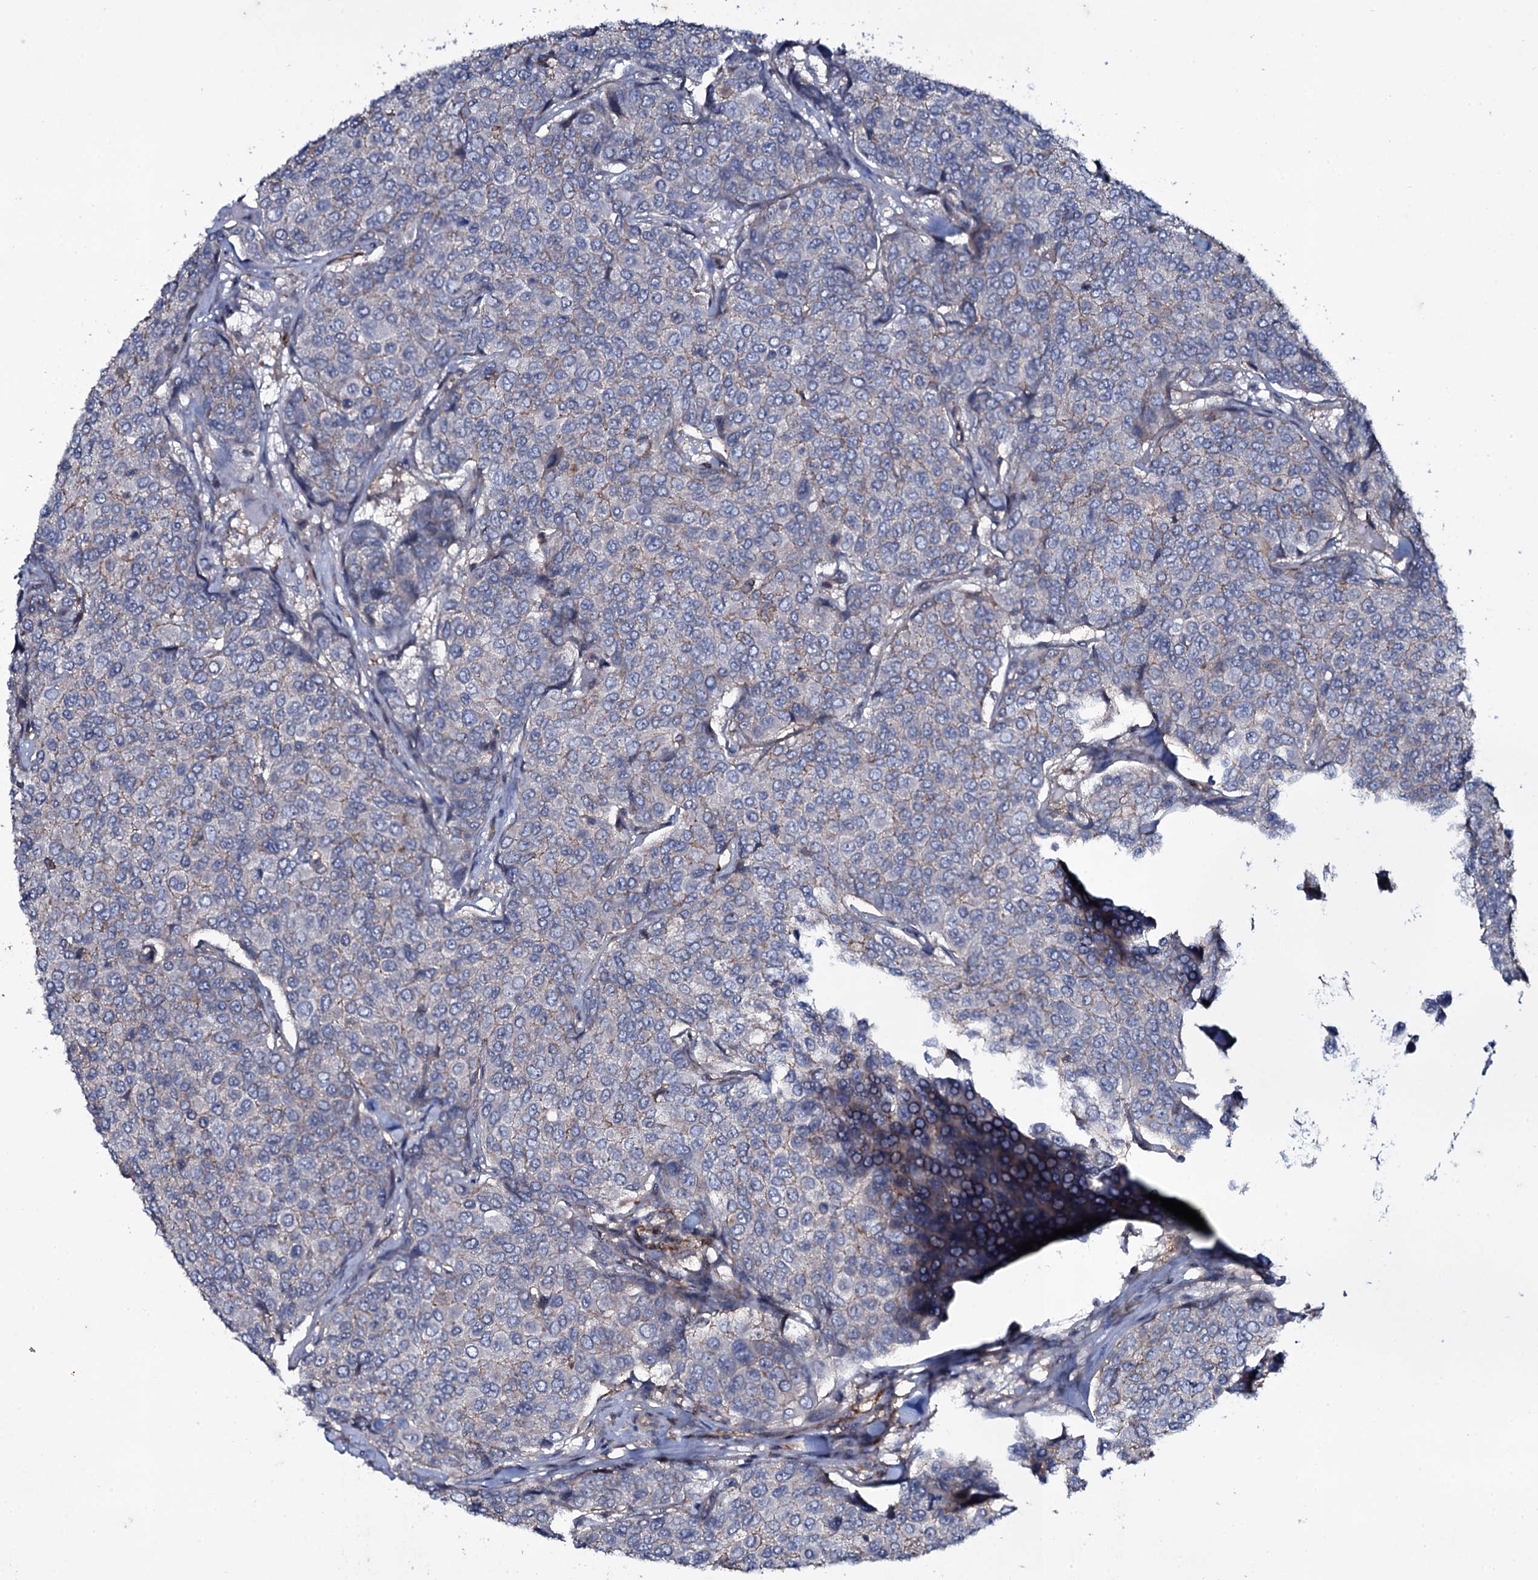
{"staining": {"intensity": "negative", "quantity": "none", "location": "none"}, "tissue": "breast cancer", "cell_type": "Tumor cells", "image_type": "cancer", "snomed": [{"axis": "morphology", "description": "Duct carcinoma"}, {"axis": "topography", "description": "Breast"}], "caption": "Breast intraductal carcinoma stained for a protein using immunohistochemistry (IHC) displays no positivity tumor cells.", "gene": "SNAP23", "patient": {"sex": "female", "age": 55}}